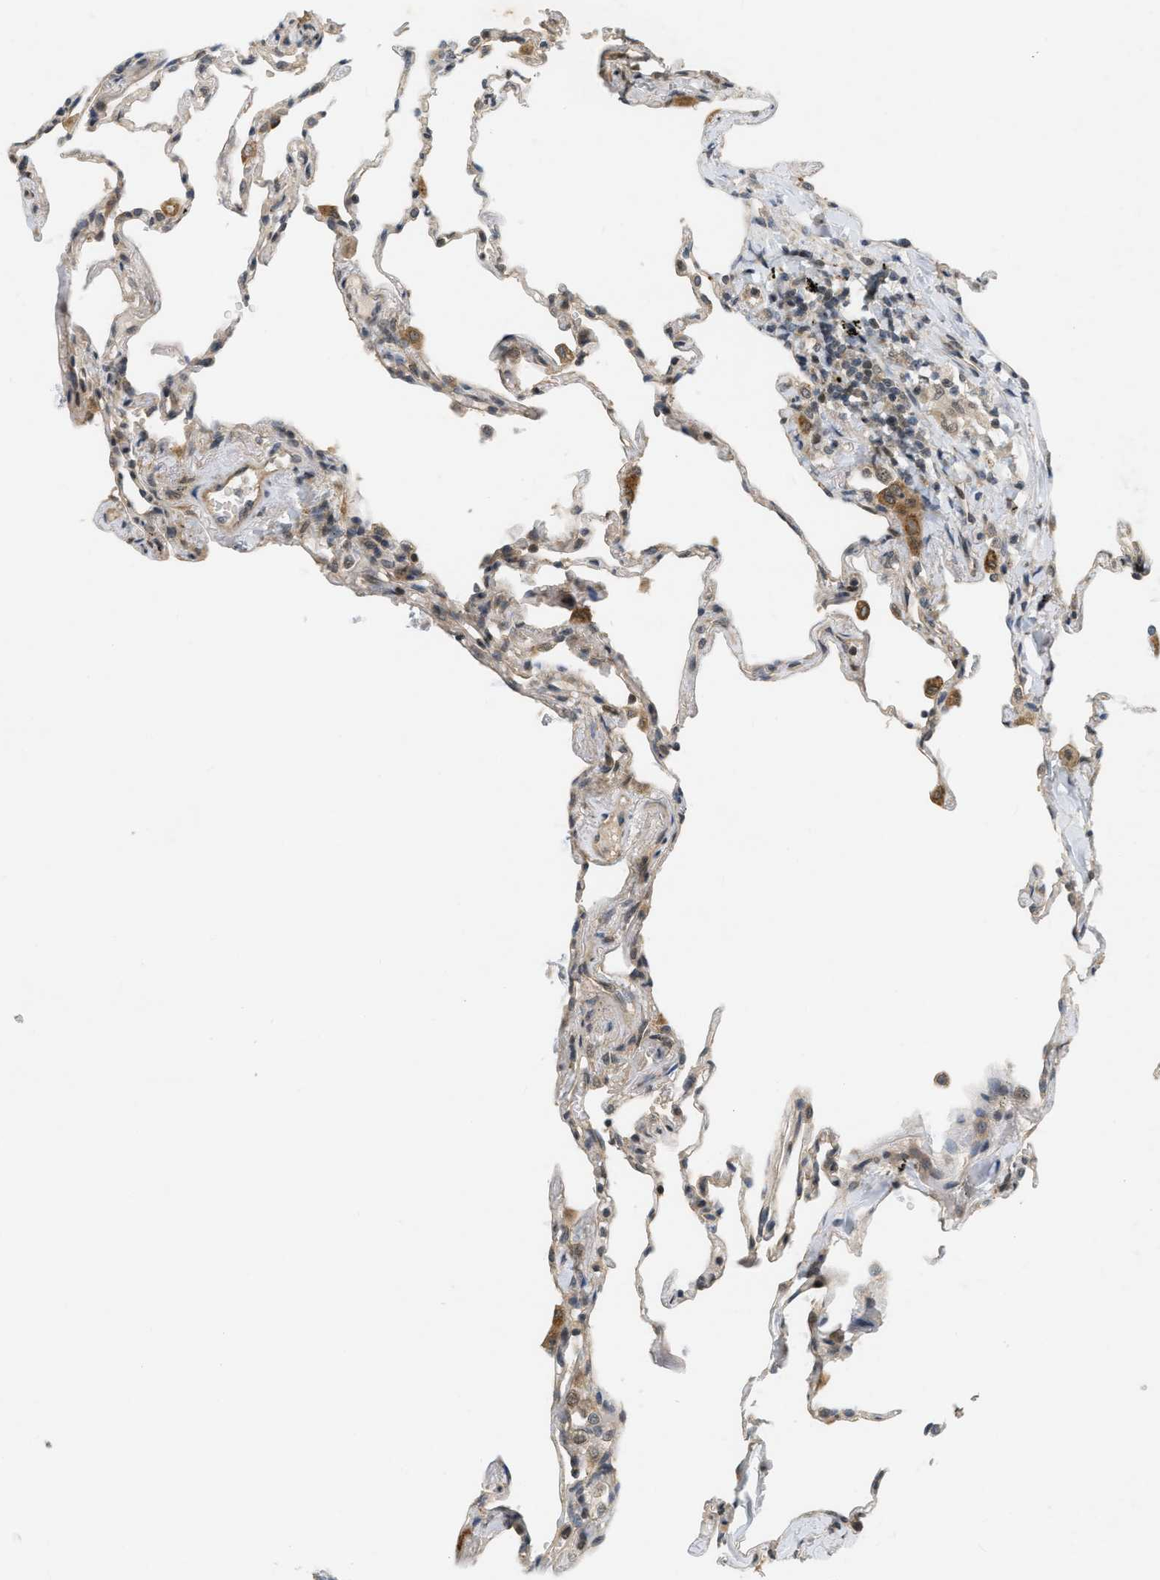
{"staining": {"intensity": "negative", "quantity": "none", "location": "none"}, "tissue": "lung", "cell_type": "Alveolar cells", "image_type": "normal", "snomed": [{"axis": "morphology", "description": "Normal tissue, NOS"}, {"axis": "topography", "description": "Lung"}], "caption": "Lung was stained to show a protein in brown. There is no significant positivity in alveolar cells.", "gene": "PRKD1", "patient": {"sex": "male", "age": 59}}